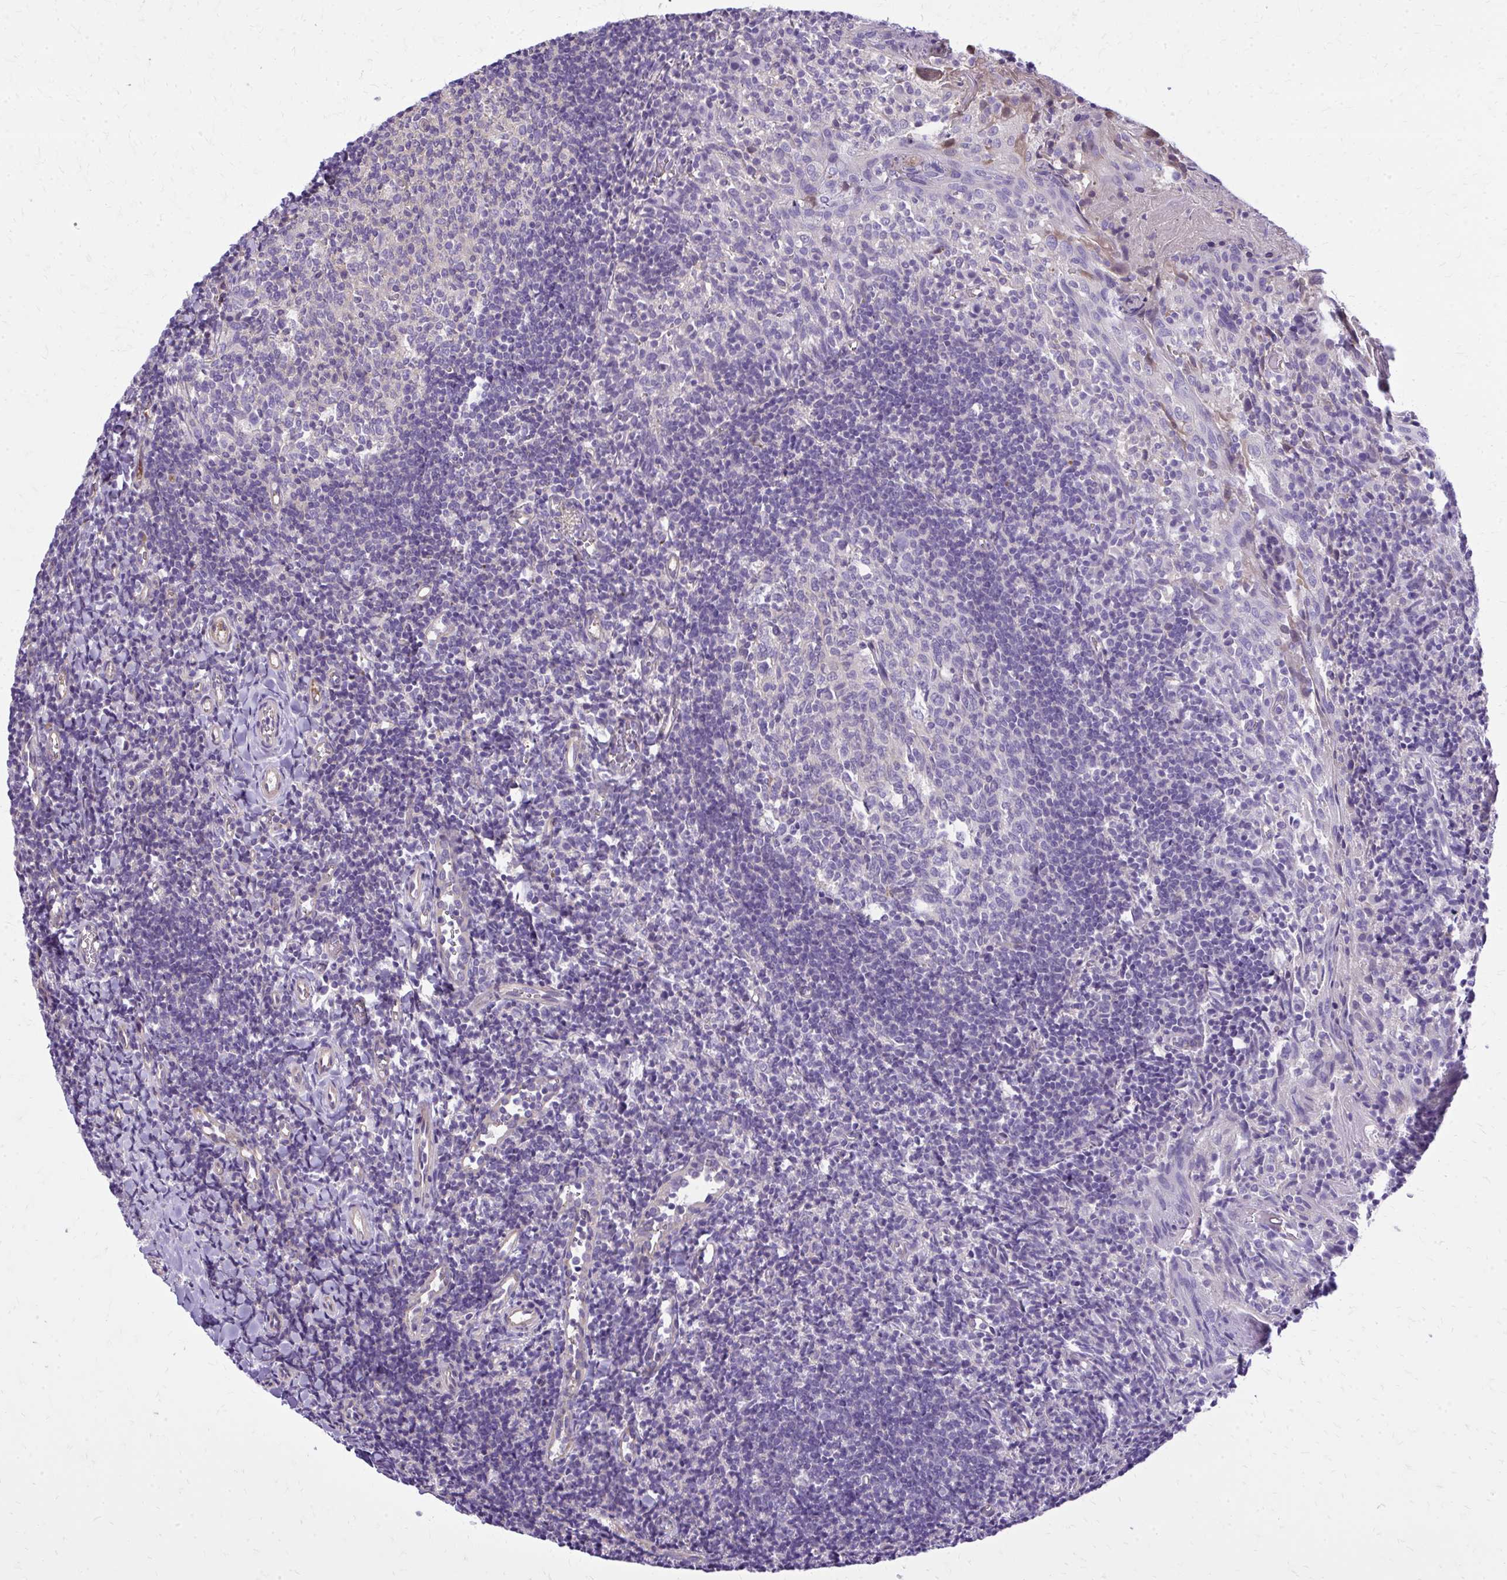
{"staining": {"intensity": "negative", "quantity": "none", "location": "none"}, "tissue": "tonsil", "cell_type": "Germinal center cells", "image_type": "normal", "snomed": [{"axis": "morphology", "description": "Normal tissue, NOS"}, {"axis": "topography", "description": "Tonsil"}], "caption": "The IHC micrograph has no significant positivity in germinal center cells of tonsil.", "gene": "RUNDC3B", "patient": {"sex": "female", "age": 10}}